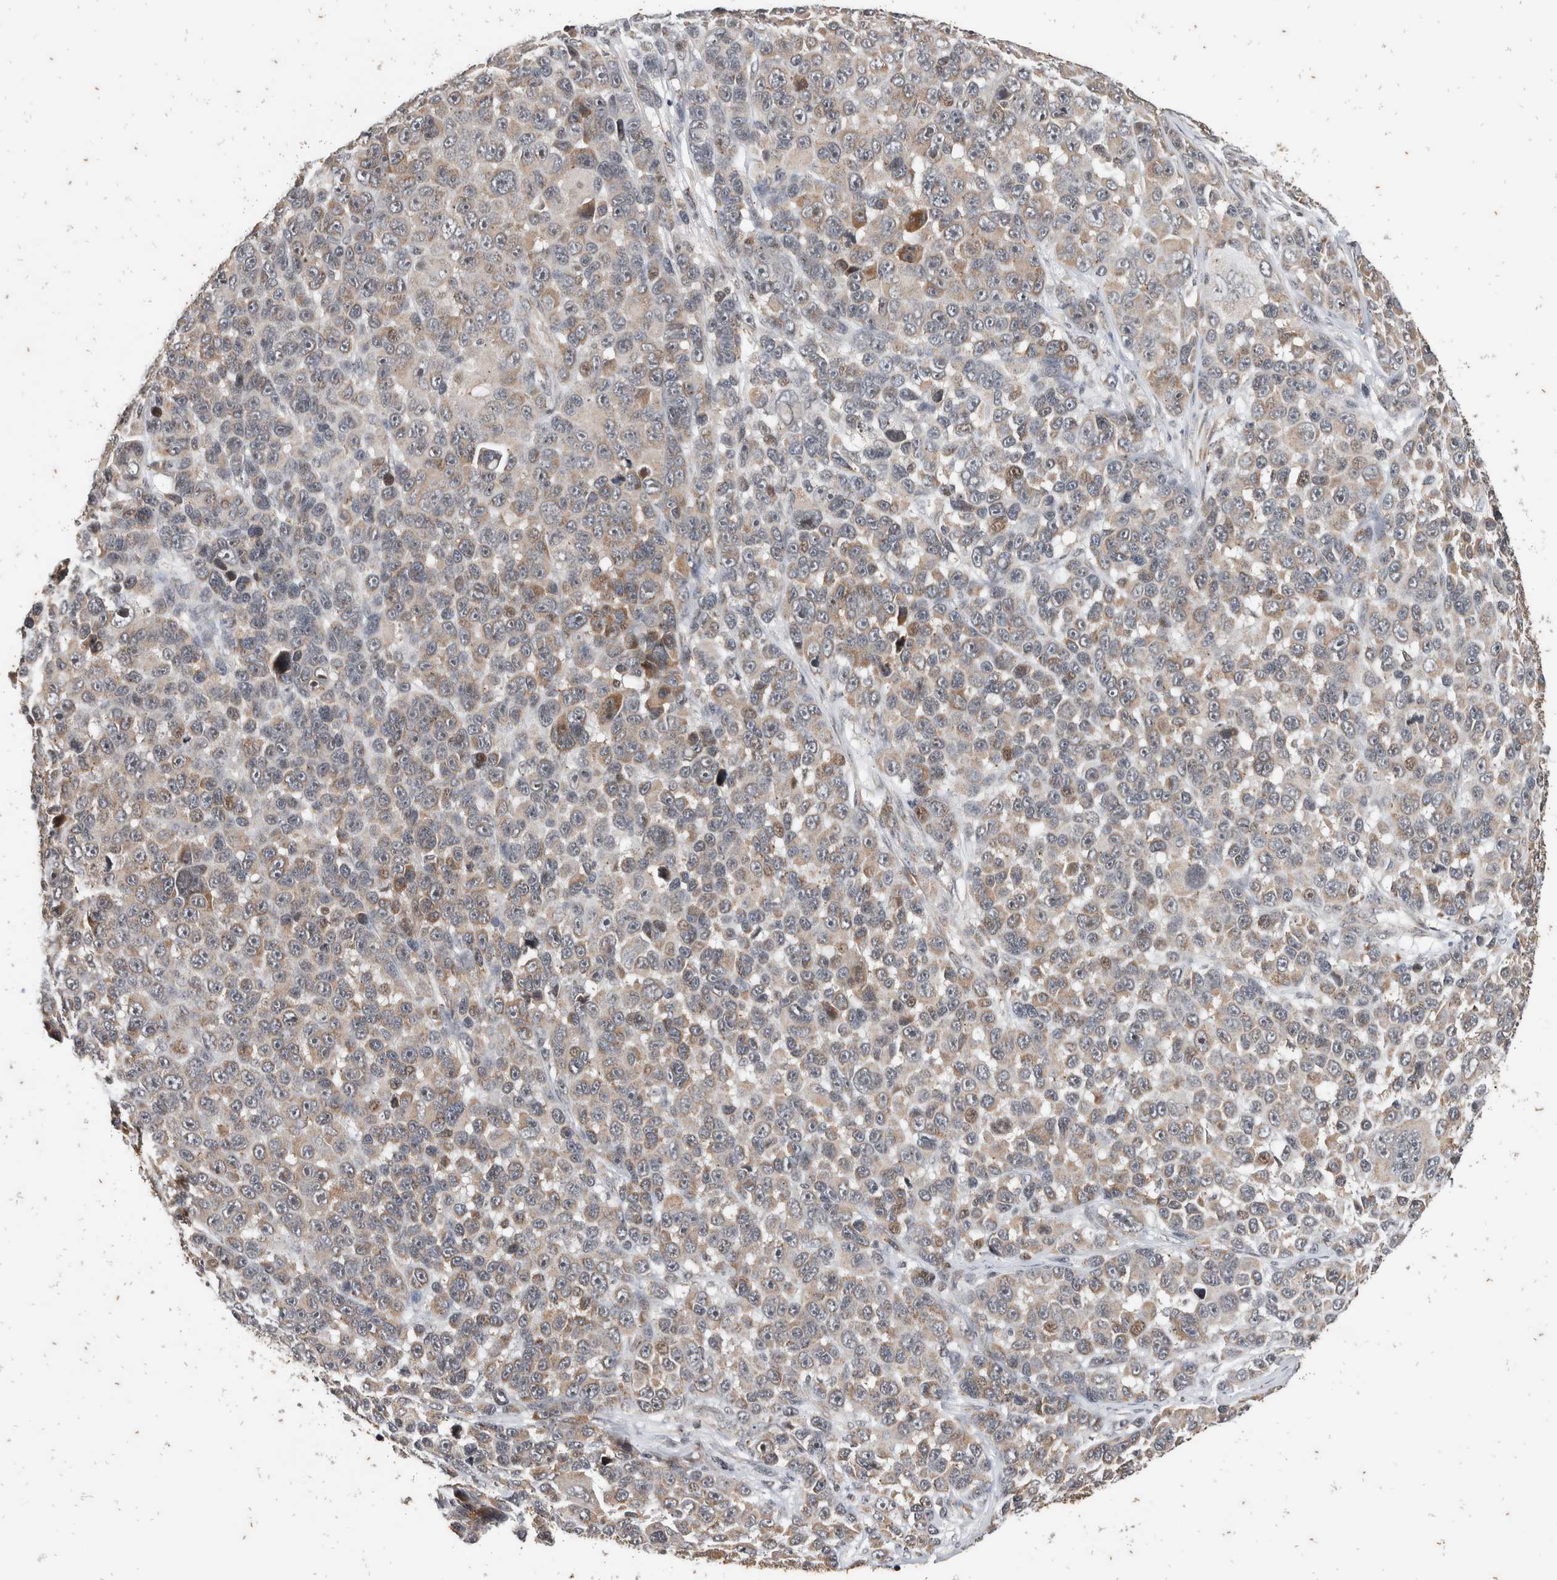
{"staining": {"intensity": "weak", "quantity": ">75%", "location": "cytoplasmic/membranous"}, "tissue": "melanoma", "cell_type": "Tumor cells", "image_type": "cancer", "snomed": [{"axis": "morphology", "description": "Malignant melanoma, NOS"}, {"axis": "topography", "description": "Skin"}], "caption": "IHC photomicrograph of neoplastic tissue: human malignant melanoma stained using immunohistochemistry displays low levels of weak protein expression localized specifically in the cytoplasmic/membranous of tumor cells, appearing as a cytoplasmic/membranous brown color.", "gene": "ATXN7L1", "patient": {"sex": "male", "age": 53}}